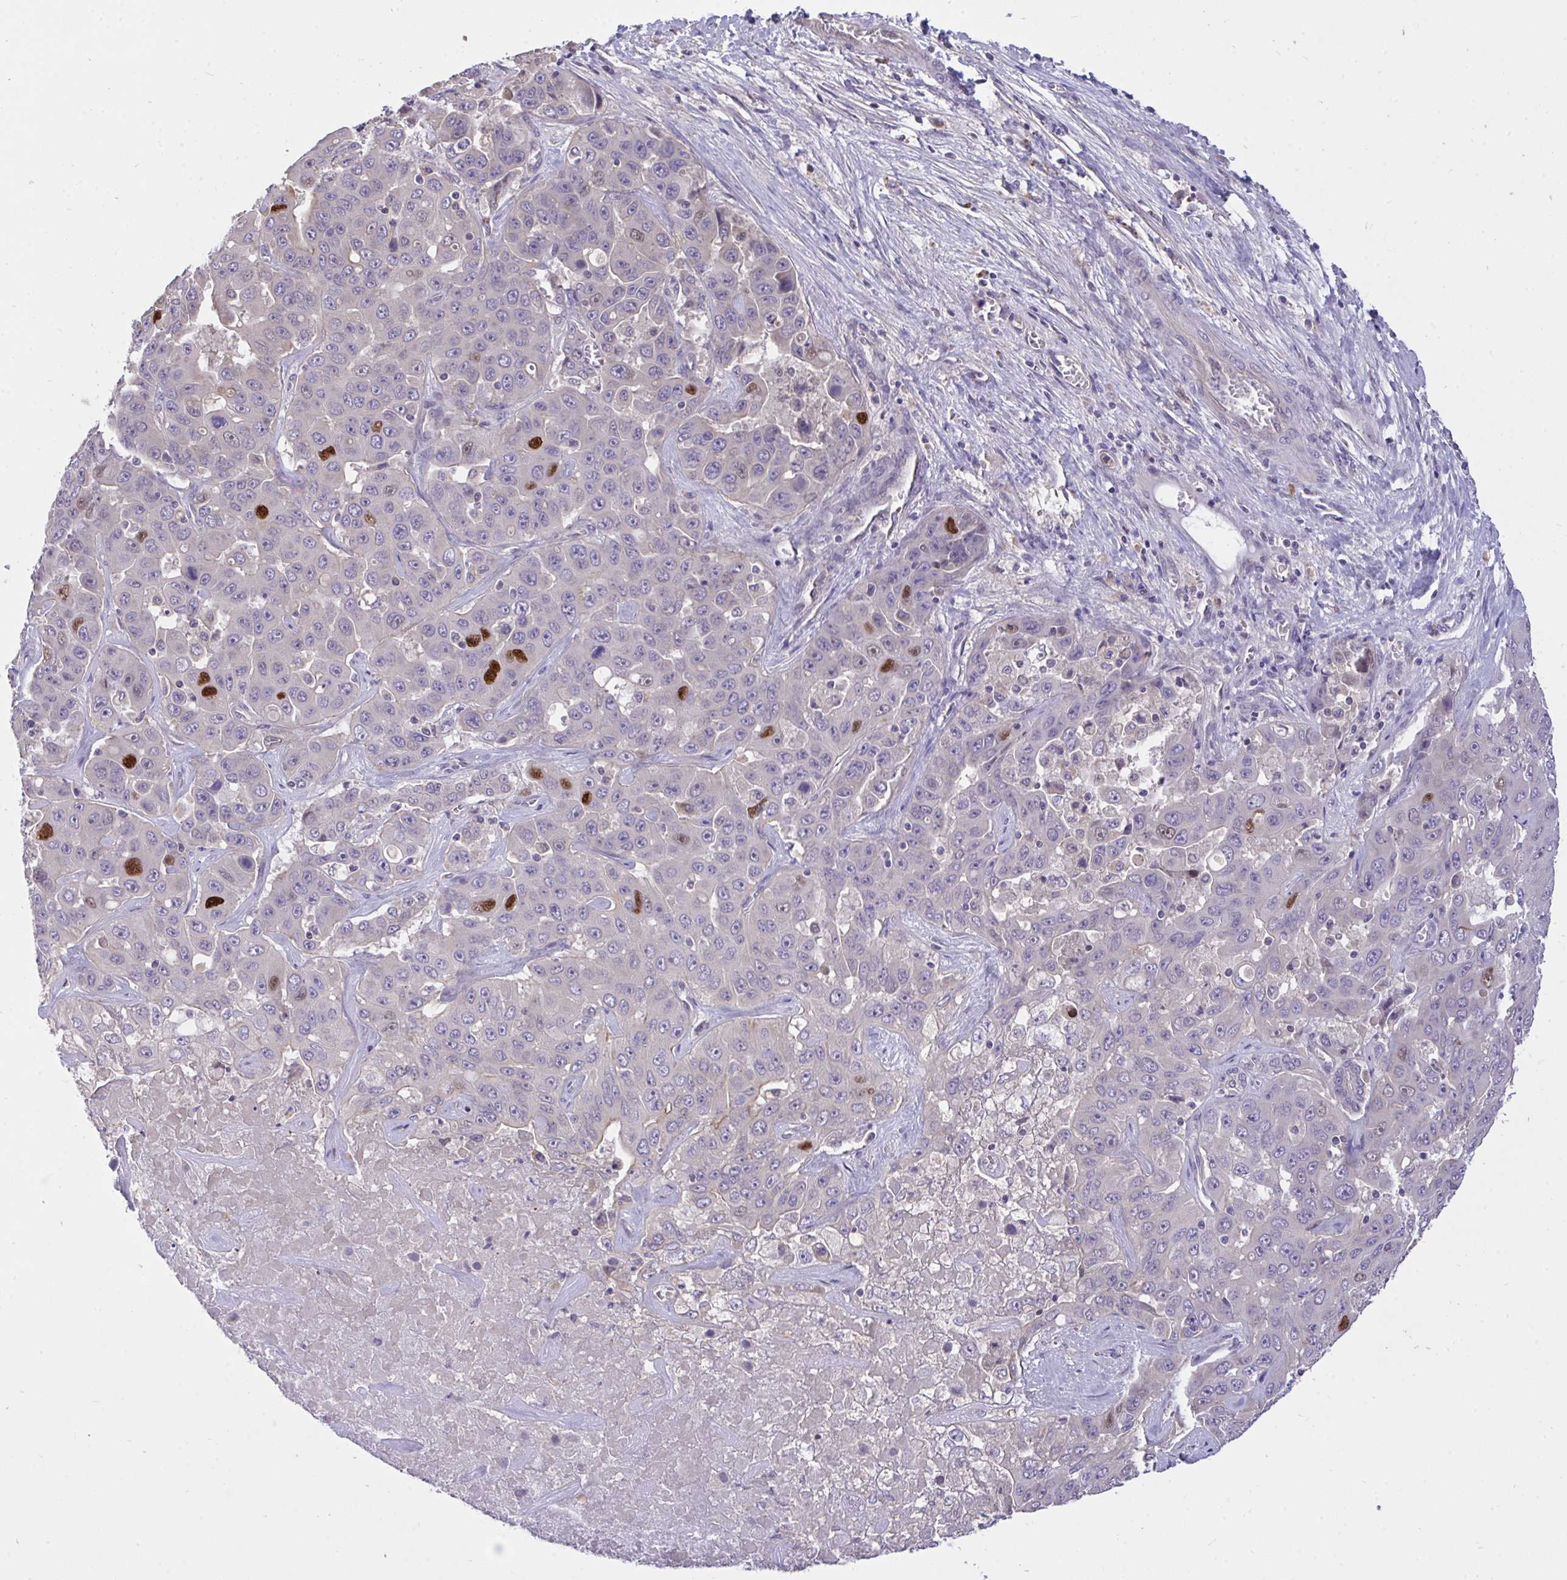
{"staining": {"intensity": "strong", "quantity": "<25%", "location": "nuclear"}, "tissue": "liver cancer", "cell_type": "Tumor cells", "image_type": "cancer", "snomed": [{"axis": "morphology", "description": "Cholangiocarcinoma"}, {"axis": "topography", "description": "Liver"}], "caption": "Immunohistochemistry (IHC) histopathology image of neoplastic tissue: human liver cancer stained using immunohistochemistry (IHC) exhibits medium levels of strong protein expression localized specifically in the nuclear of tumor cells, appearing as a nuclear brown color.", "gene": "C19orf54", "patient": {"sex": "female", "age": 52}}